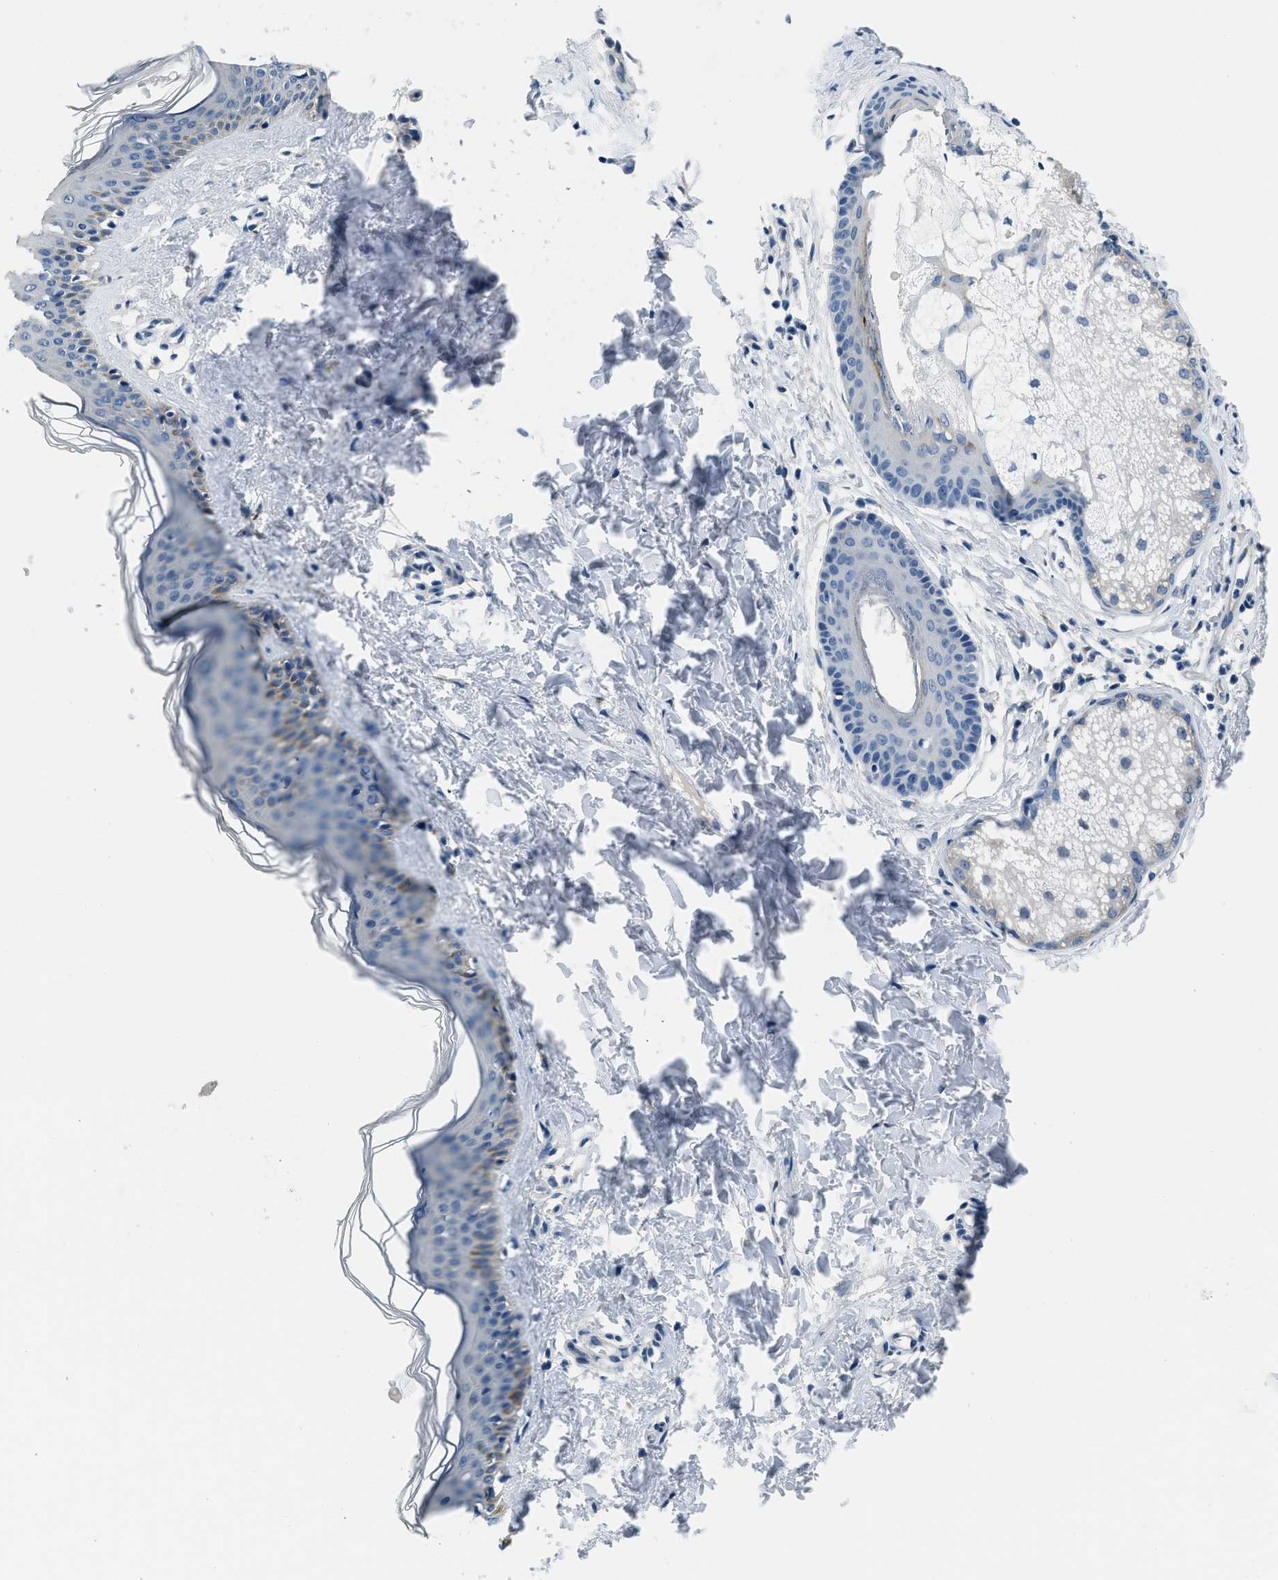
{"staining": {"intensity": "negative", "quantity": "none", "location": "none"}, "tissue": "skin", "cell_type": "Fibroblasts", "image_type": "normal", "snomed": [{"axis": "morphology", "description": "Normal tissue, NOS"}, {"axis": "topography", "description": "Skin"}], "caption": "IHC histopathology image of normal skin: skin stained with DAB (3,3'-diaminobenzidine) demonstrates no significant protein positivity in fibroblasts. (Brightfield microscopy of DAB (3,3'-diaminobenzidine) immunohistochemistry (IHC) at high magnification).", "gene": "GJA3", "patient": {"sex": "female", "age": 41}}